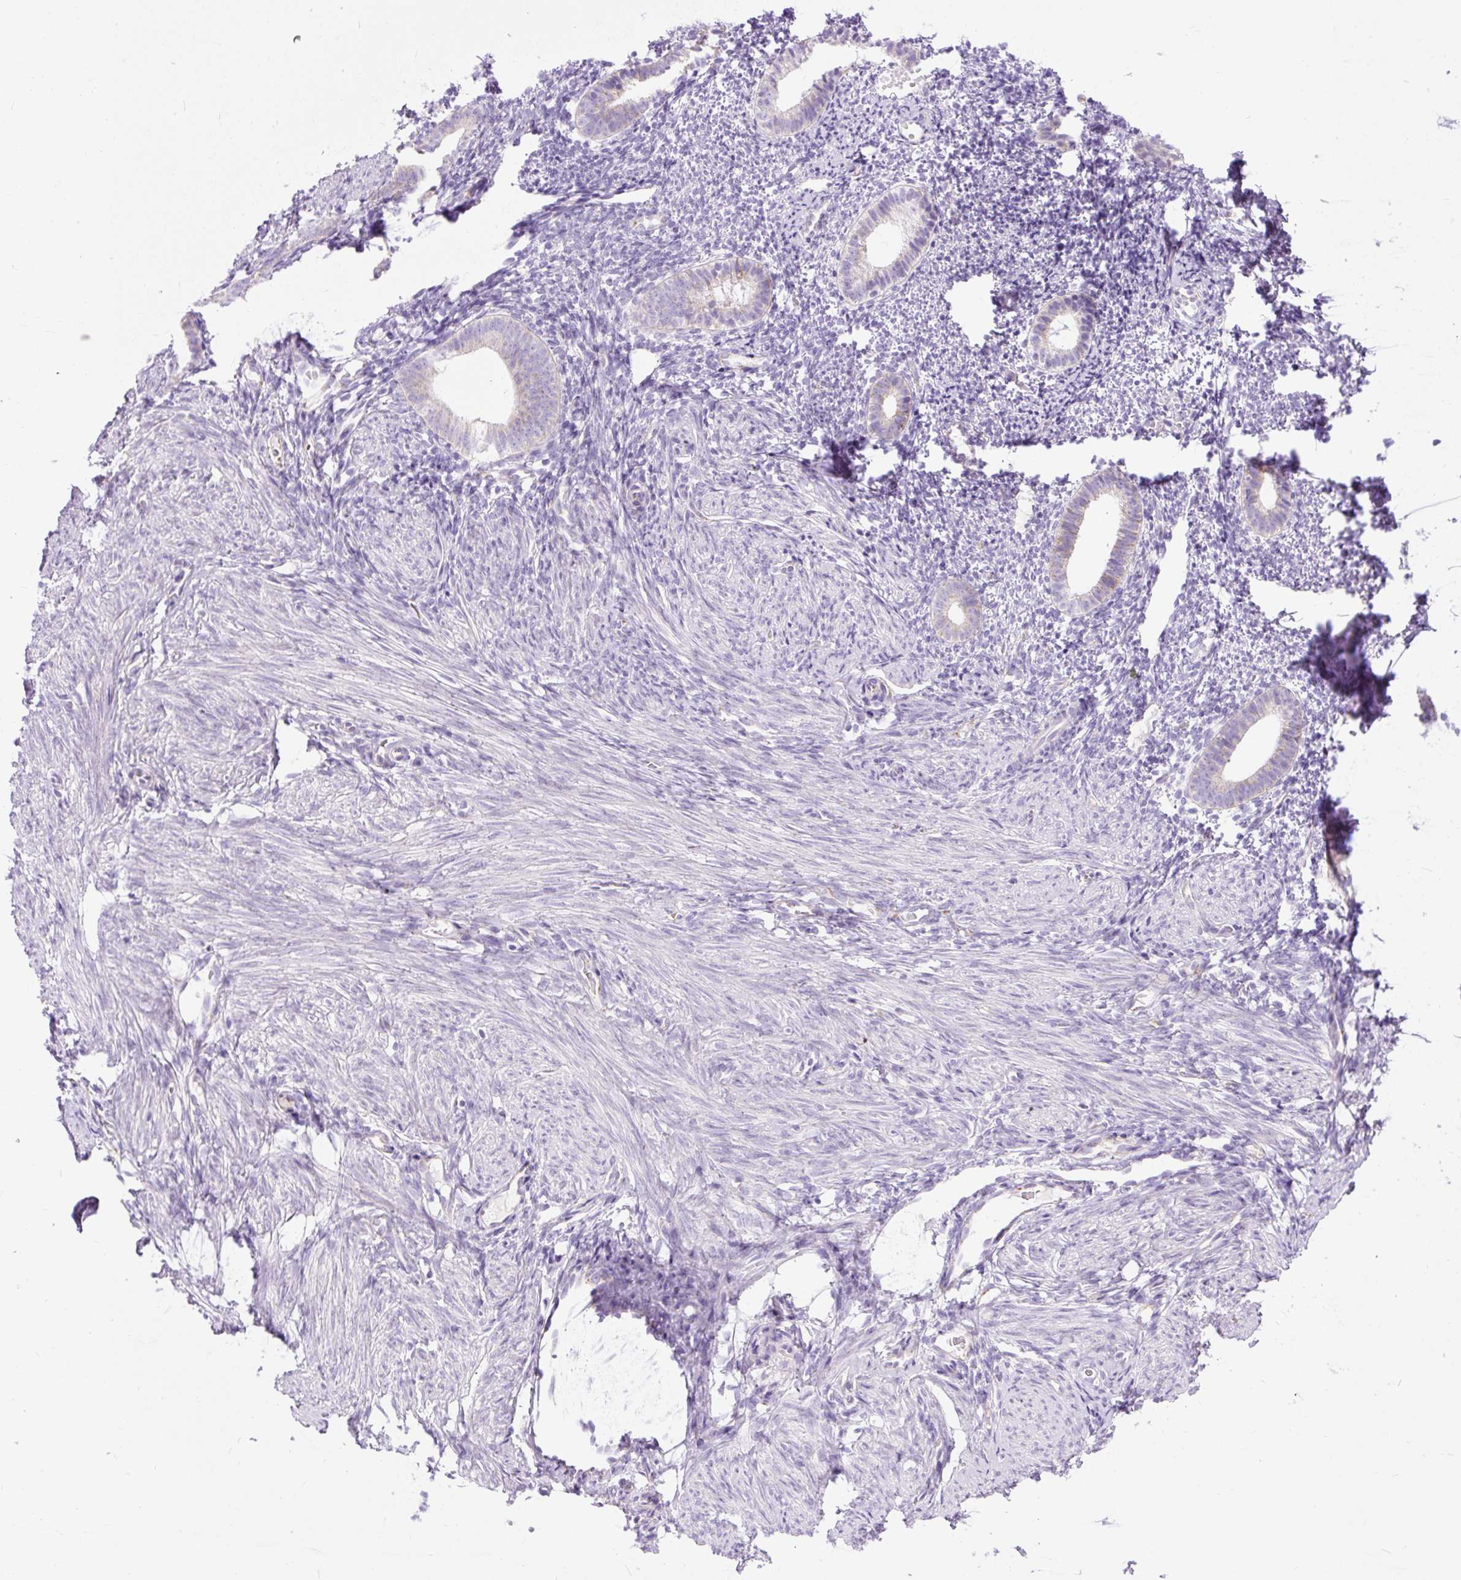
{"staining": {"intensity": "negative", "quantity": "none", "location": "none"}, "tissue": "endometrium", "cell_type": "Cells in endometrial stroma", "image_type": "normal", "snomed": [{"axis": "morphology", "description": "Normal tissue, NOS"}, {"axis": "topography", "description": "Endometrium"}], "caption": "The immunohistochemistry histopathology image has no significant expression in cells in endometrial stroma of endometrium. Nuclei are stained in blue.", "gene": "SYBU", "patient": {"sex": "female", "age": 39}}